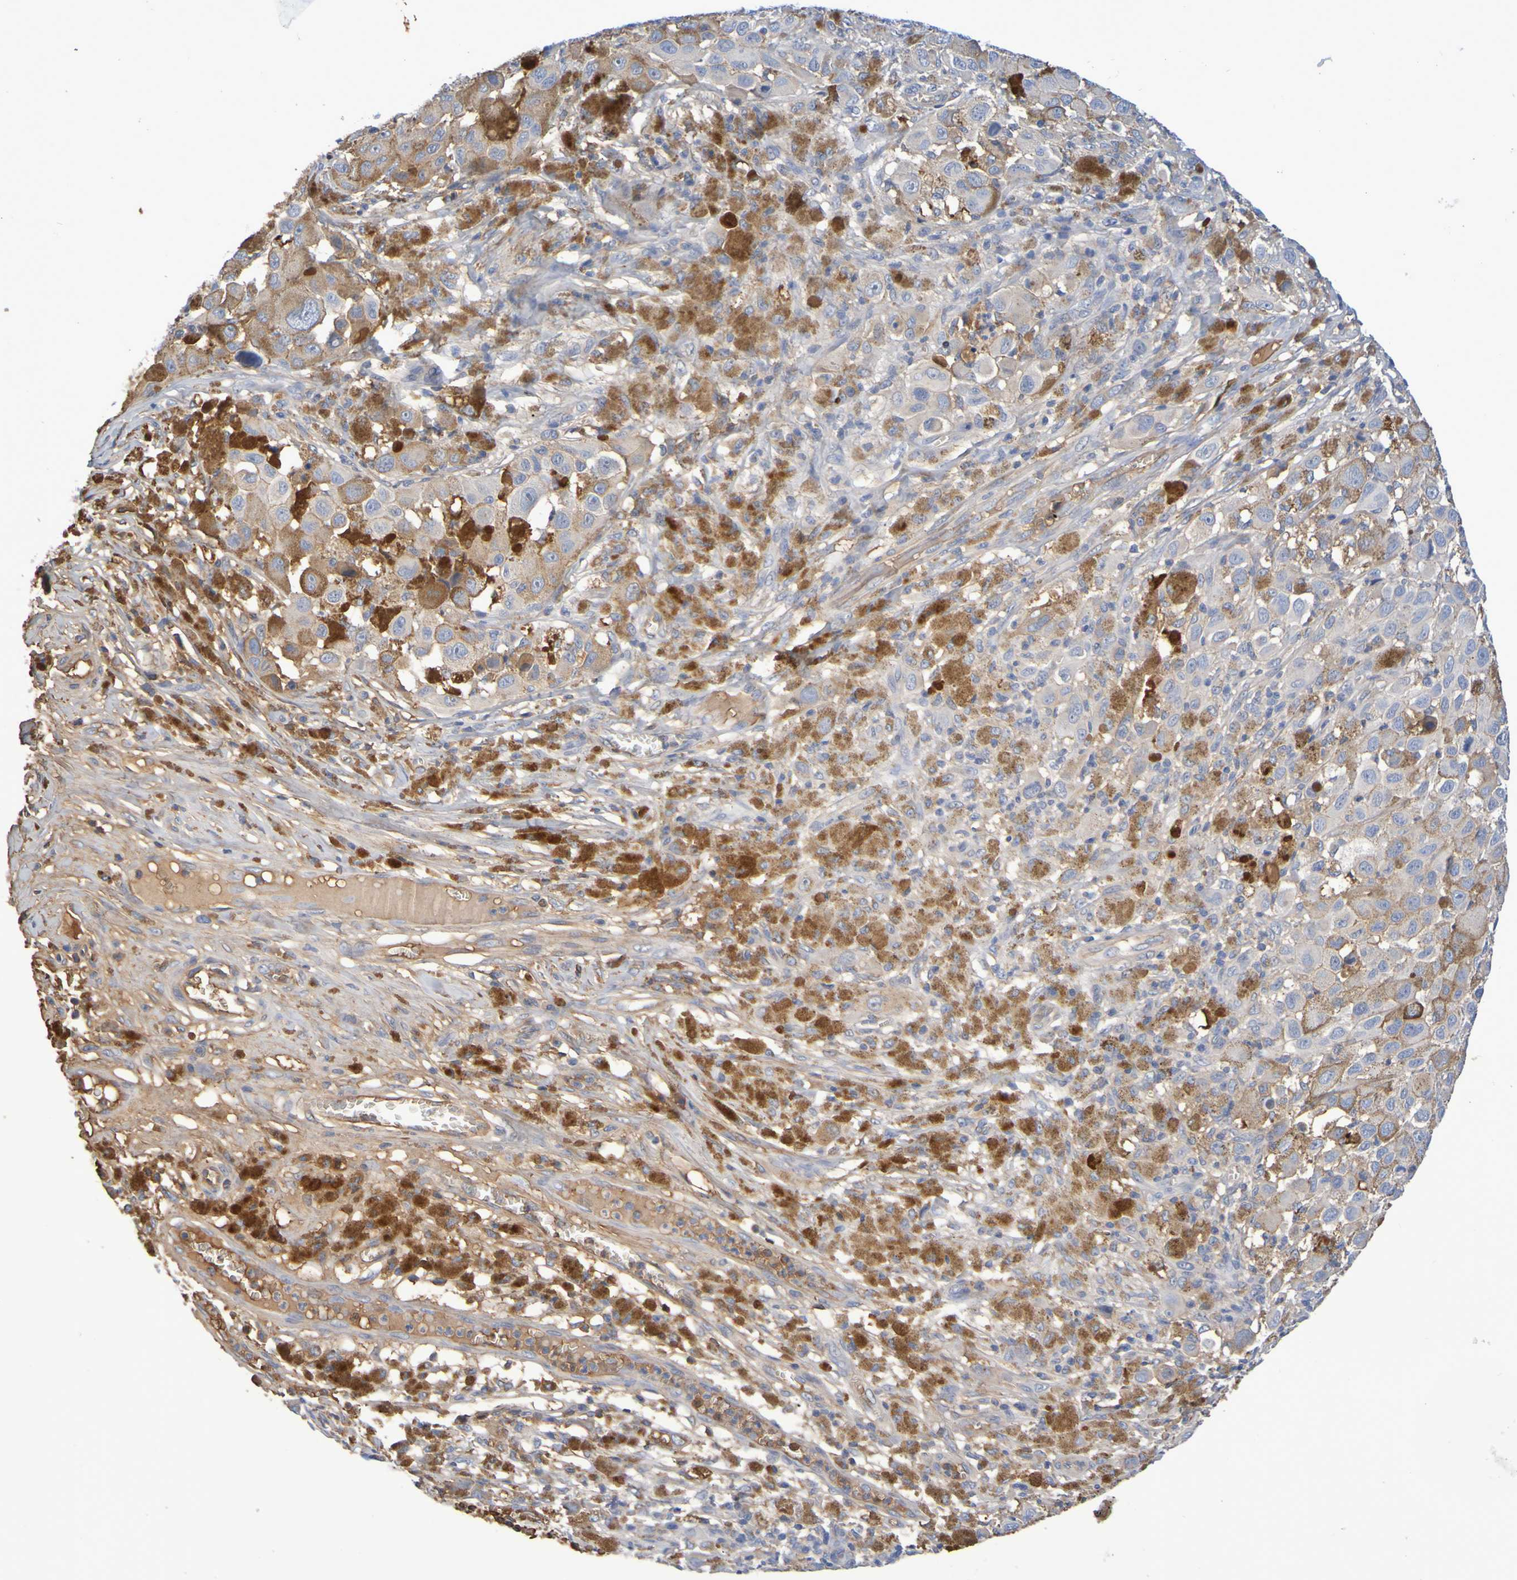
{"staining": {"intensity": "weak", "quantity": "25%-75%", "location": "cytoplasmic/membranous"}, "tissue": "melanoma", "cell_type": "Tumor cells", "image_type": "cancer", "snomed": [{"axis": "morphology", "description": "Malignant melanoma, NOS"}, {"axis": "topography", "description": "Skin"}], "caption": "This histopathology image exhibits IHC staining of malignant melanoma, with low weak cytoplasmic/membranous staining in approximately 25%-75% of tumor cells.", "gene": "GAB3", "patient": {"sex": "male", "age": 96}}